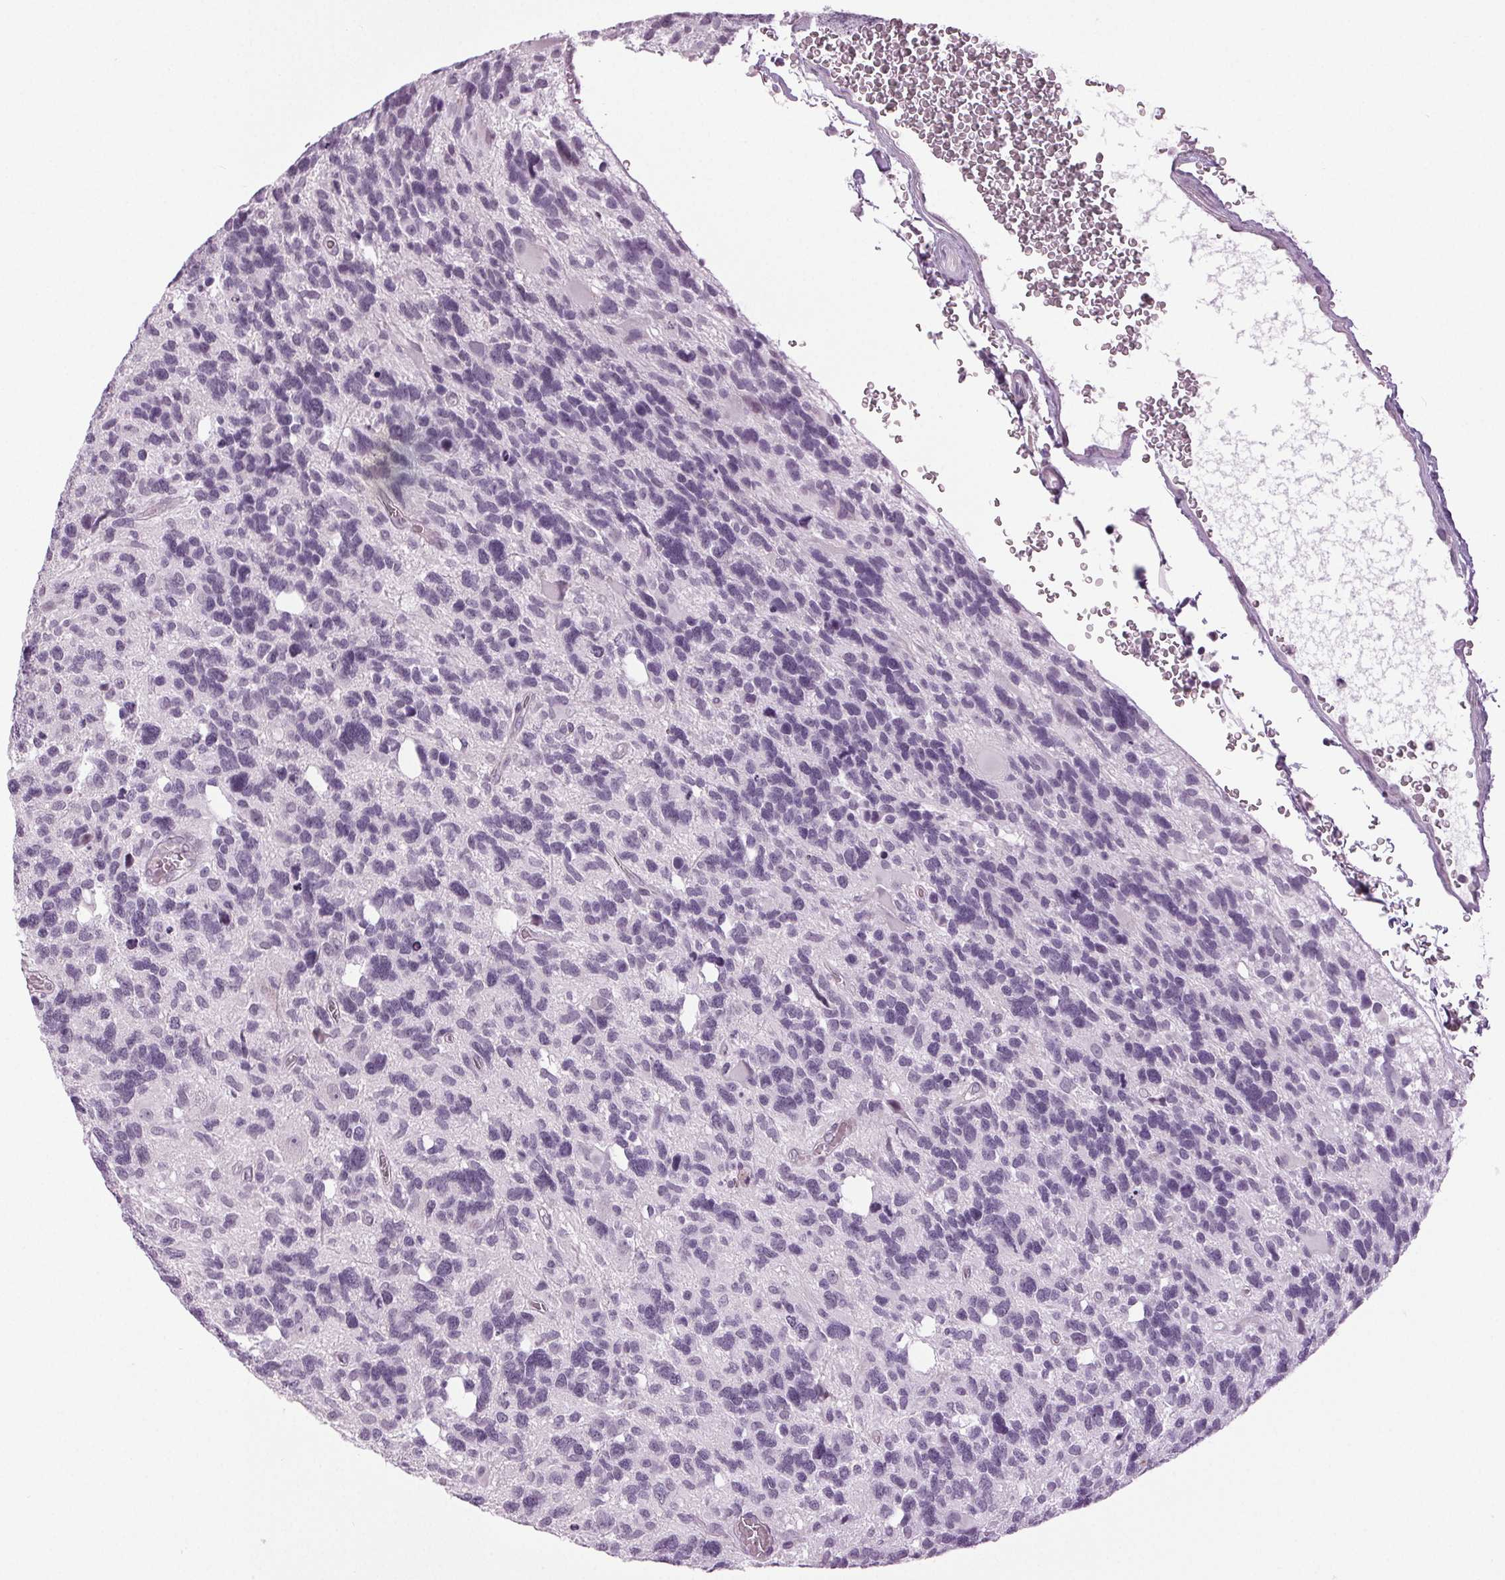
{"staining": {"intensity": "negative", "quantity": "none", "location": "none"}, "tissue": "glioma", "cell_type": "Tumor cells", "image_type": "cancer", "snomed": [{"axis": "morphology", "description": "Glioma, malignant, High grade"}, {"axis": "topography", "description": "Brain"}], "caption": "An image of glioma stained for a protein reveals no brown staining in tumor cells. The staining was performed using DAB (3,3'-diaminobenzidine) to visualize the protein expression in brown, while the nuclei were stained in blue with hematoxylin (Magnification: 20x).", "gene": "DNAH12", "patient": {"sex": "male", "age": 49}}